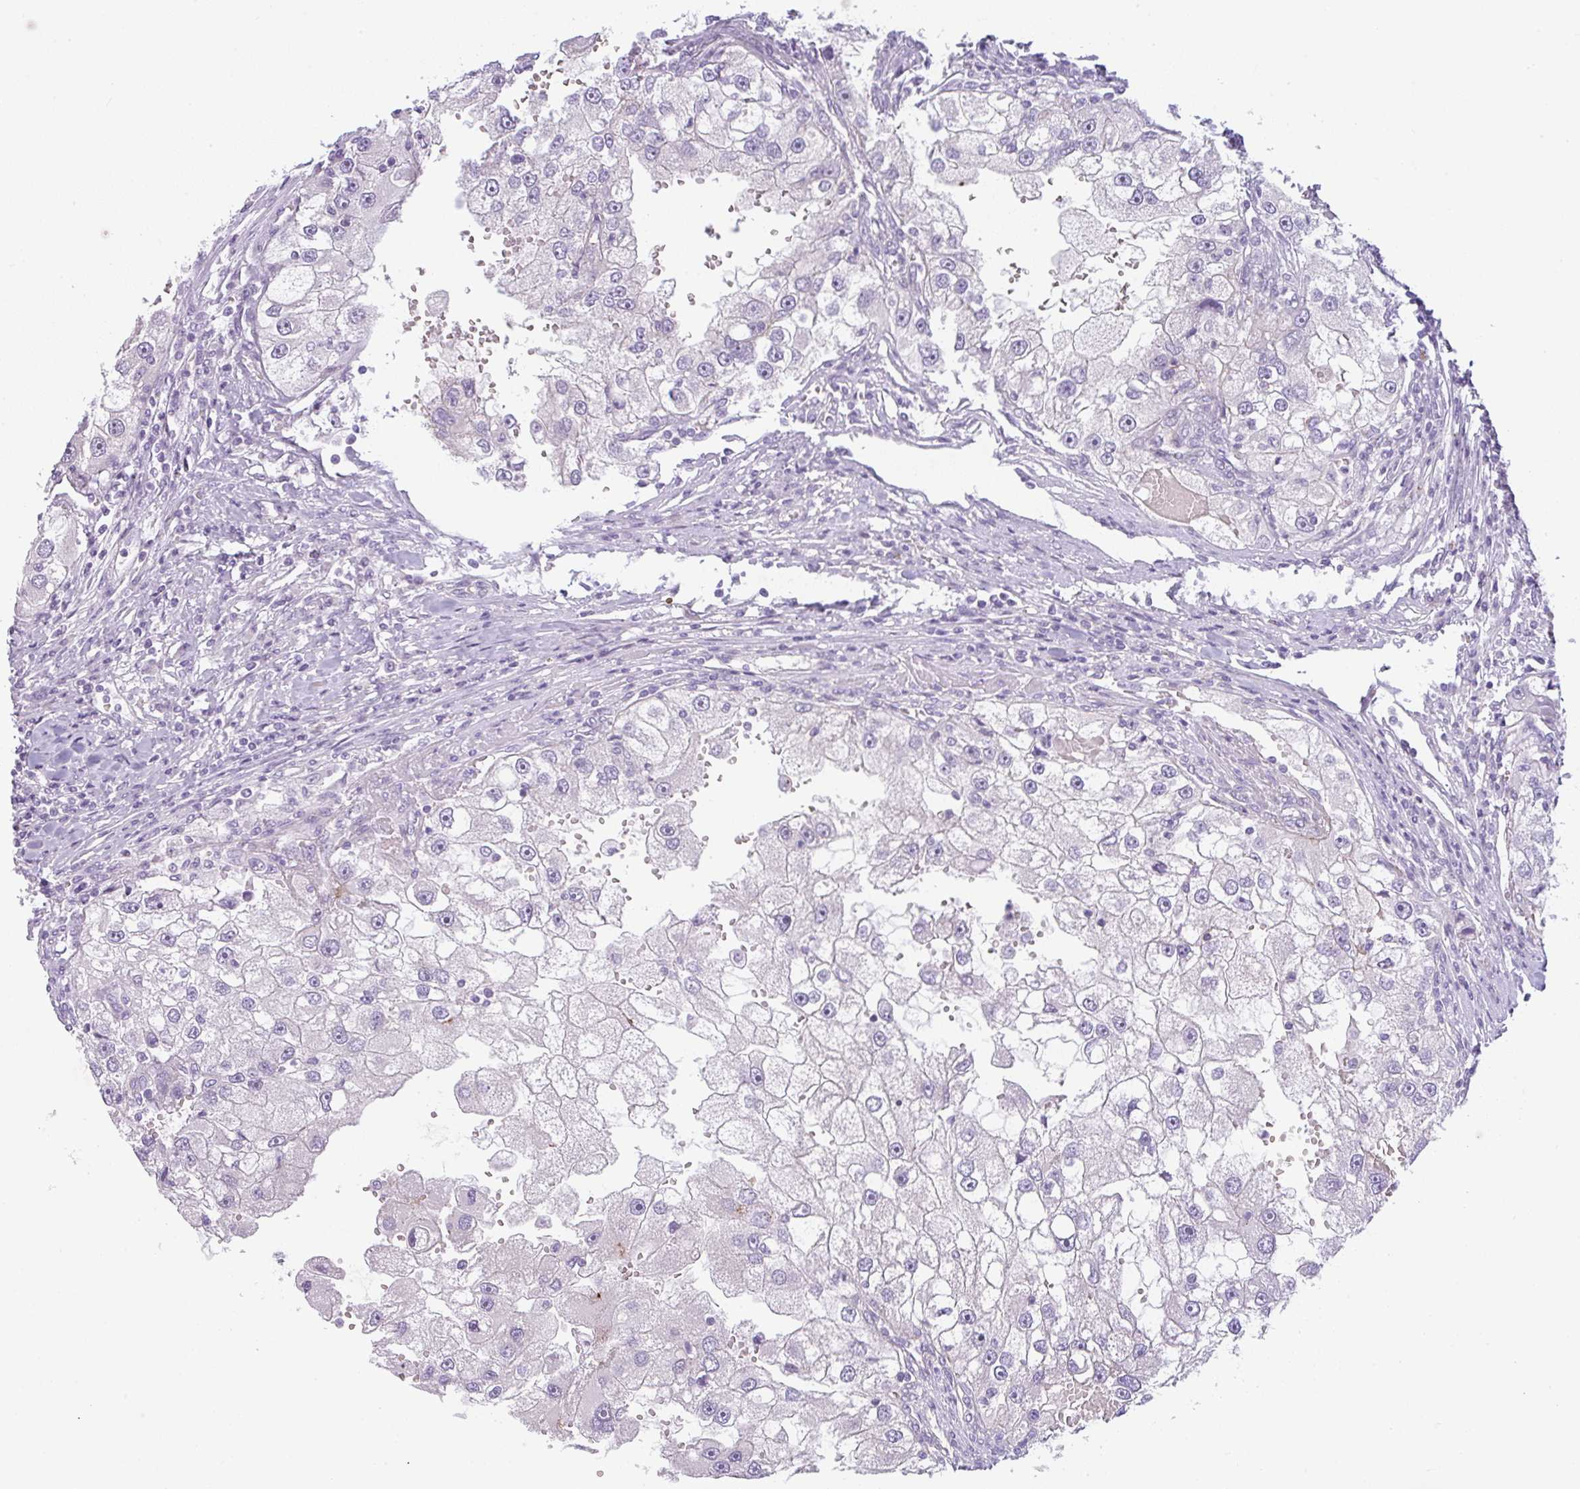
{"staining": {"intensity": "negative", "quantity": "none", "location": "none"}, "tissue": "renal cancer", "cell_type": "Tumor cells", "image_type": "cancer", "snomed": [{"axis": "morphology", "description": "Adenocarcinoma, NOS"}, {"axis": "topography", "description": "Kidney"}], "caption": "There is no significant expression in tumor cells of adenocarcinoma (renal).", "gene": "LPAR4", "patient": {"sex": "male", "age": 63}}